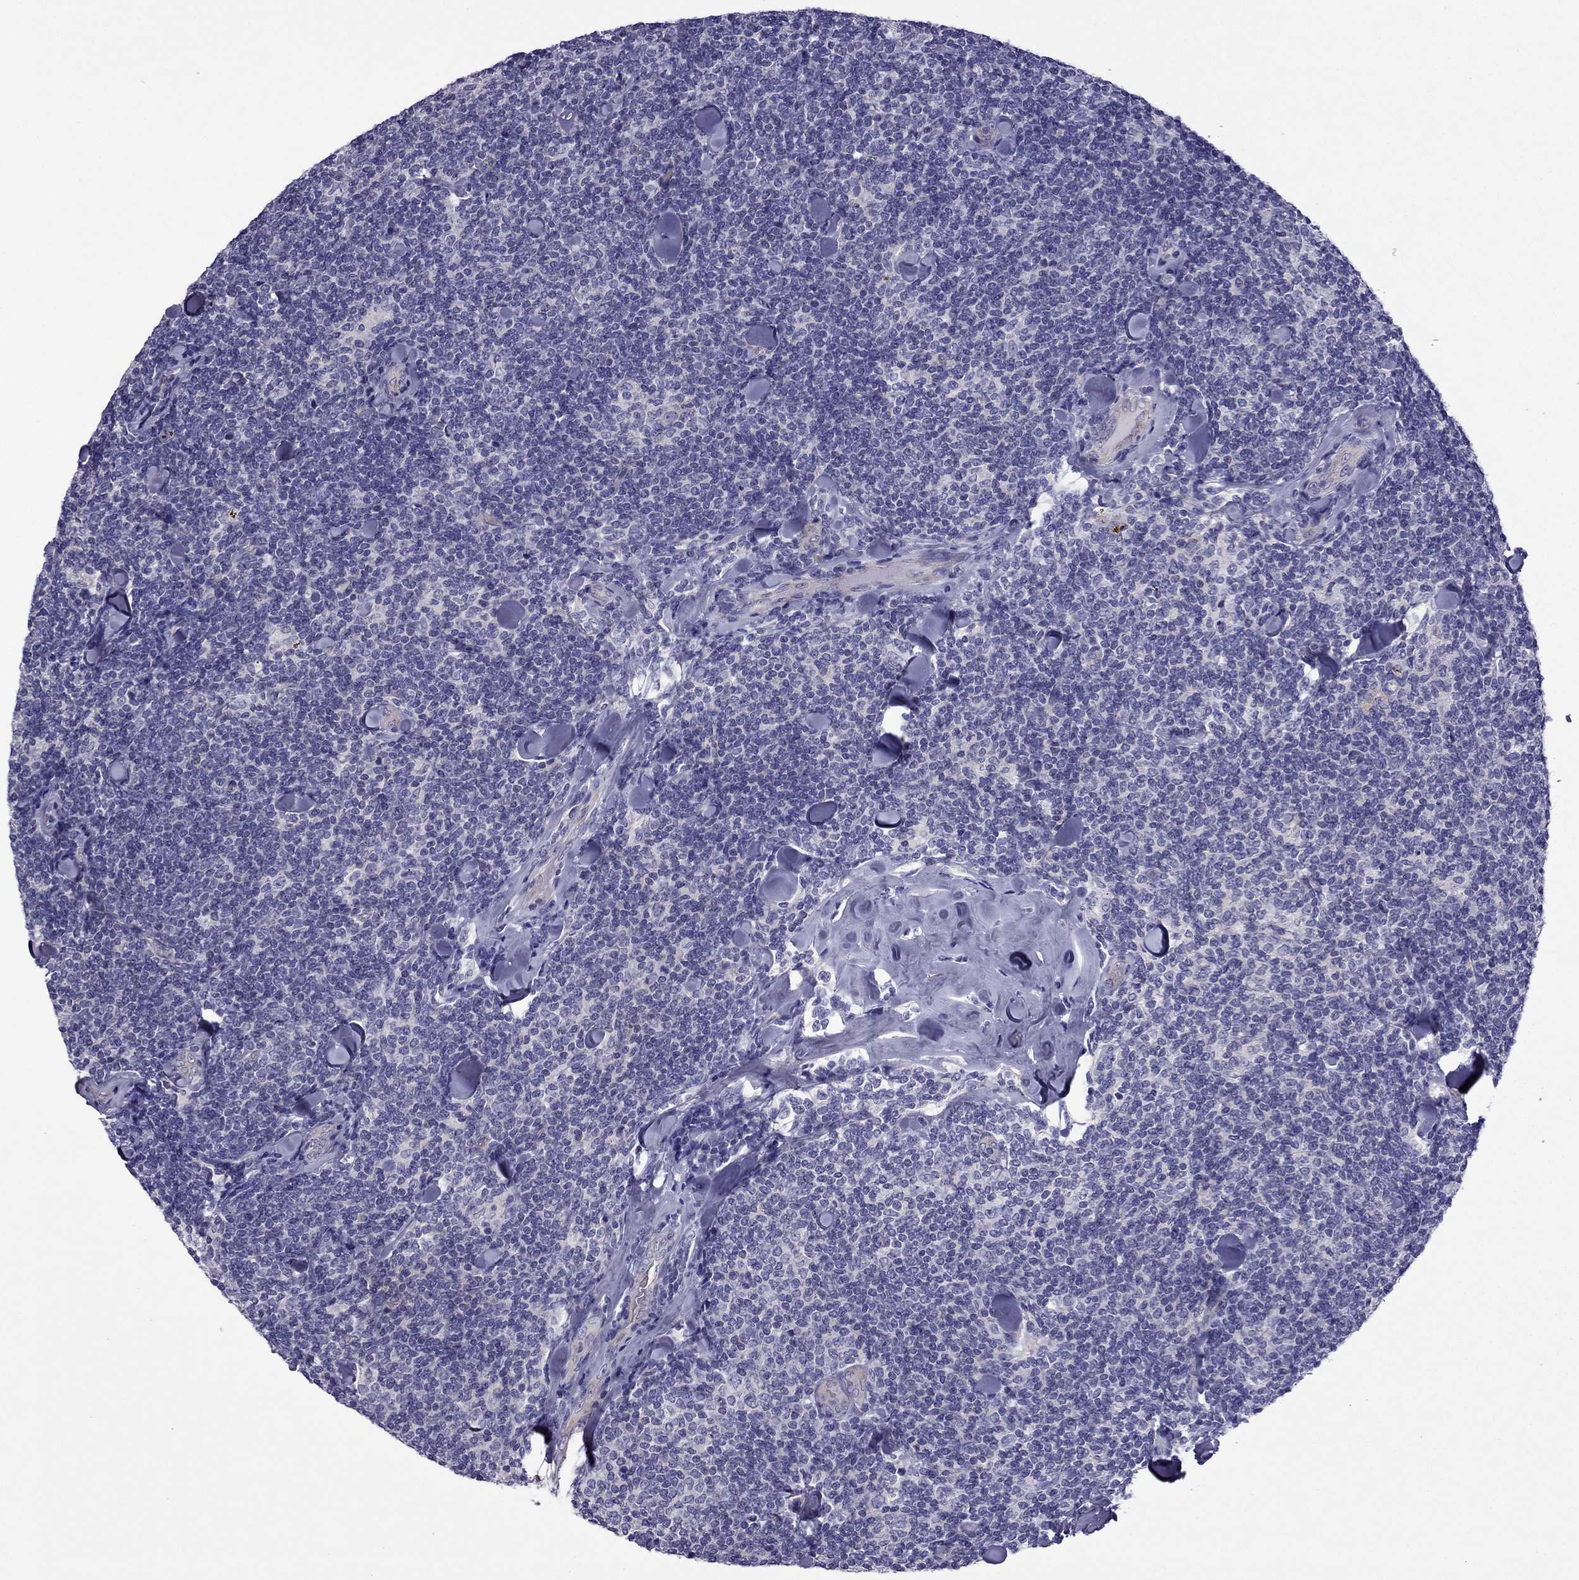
{"staining": {"intensity": "negative", "quantity": "none", "location": "none"}, "tissue": "lymphoma", "cell_type": "Tumor cells", "image_type": "cancer", "snomed": [{"axis": "morphology", "description": "Malignant lymphoma, non-Hodgkin's type, Low grade"}, {"axis": "topography", "description": "Lymph node"}], "caption": "Human lymphoma stained for a protein using IHC displays no positivity in tumor cells.", "gene": "GJA8", "patient": {"sex": "female", "age": 56}}